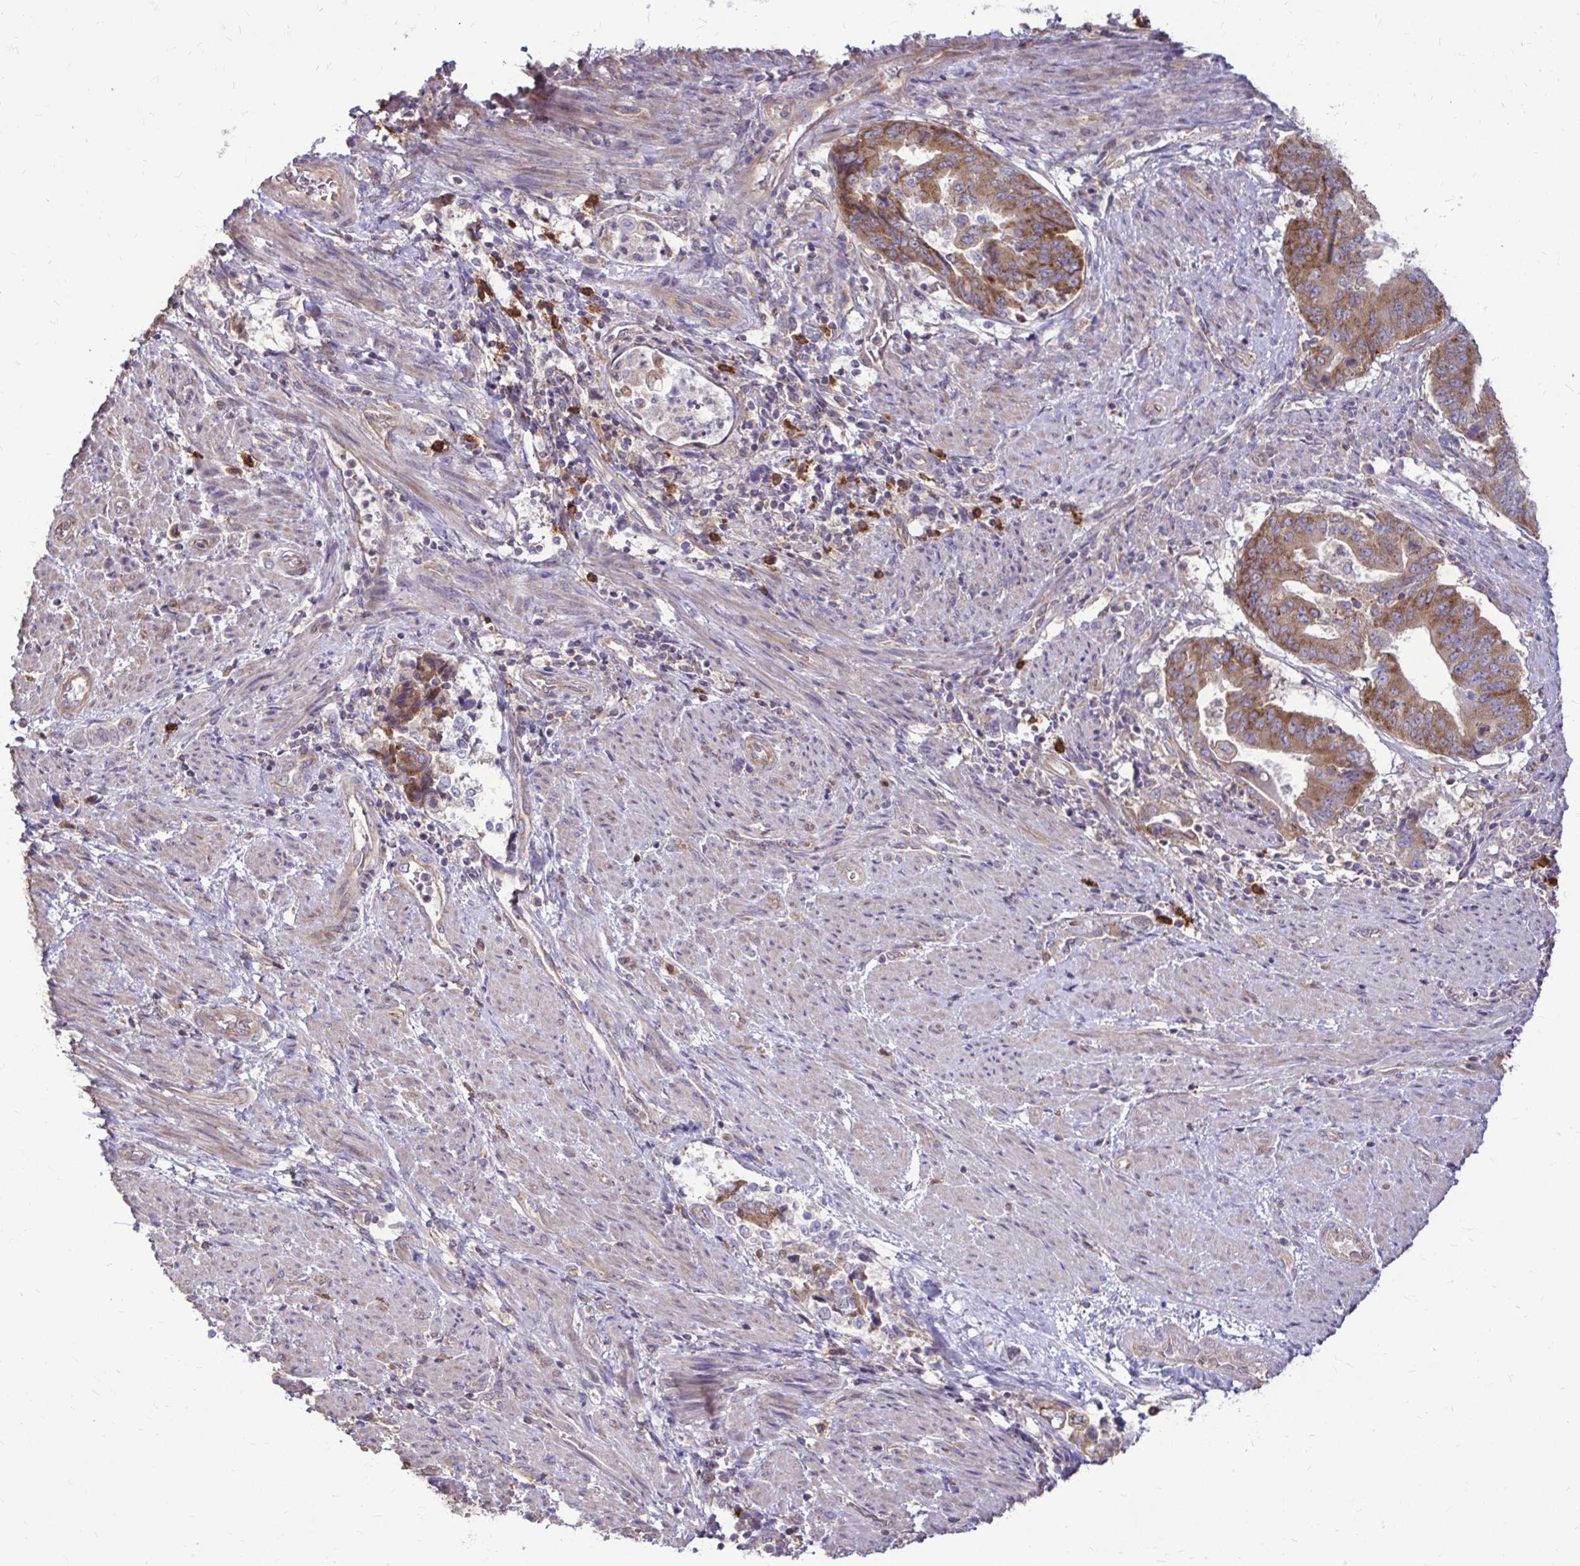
{"staining": {"intensity": "moderate", "quantity": "25%-75%", "location": "cytoplasmic/membranous"}, "tissue": "endometrial cancer", "cell_type": "Tumor cells", "image_type": "cancer", "snomed": [{"axis": "morphology", "description": "Adenocarcinoma, NOS"}, {"axis": "topography", "description": "Endometrium"}], "caption": "Immunohistochemical staining of human adenocarcinoma (endometrial) demonstrates moderate cytoplasmic/membranous protein expression in approximately 25%-75% of tumor cells.", "gene": "FMR1", "patient": {"sex": "female", "age": 65}}